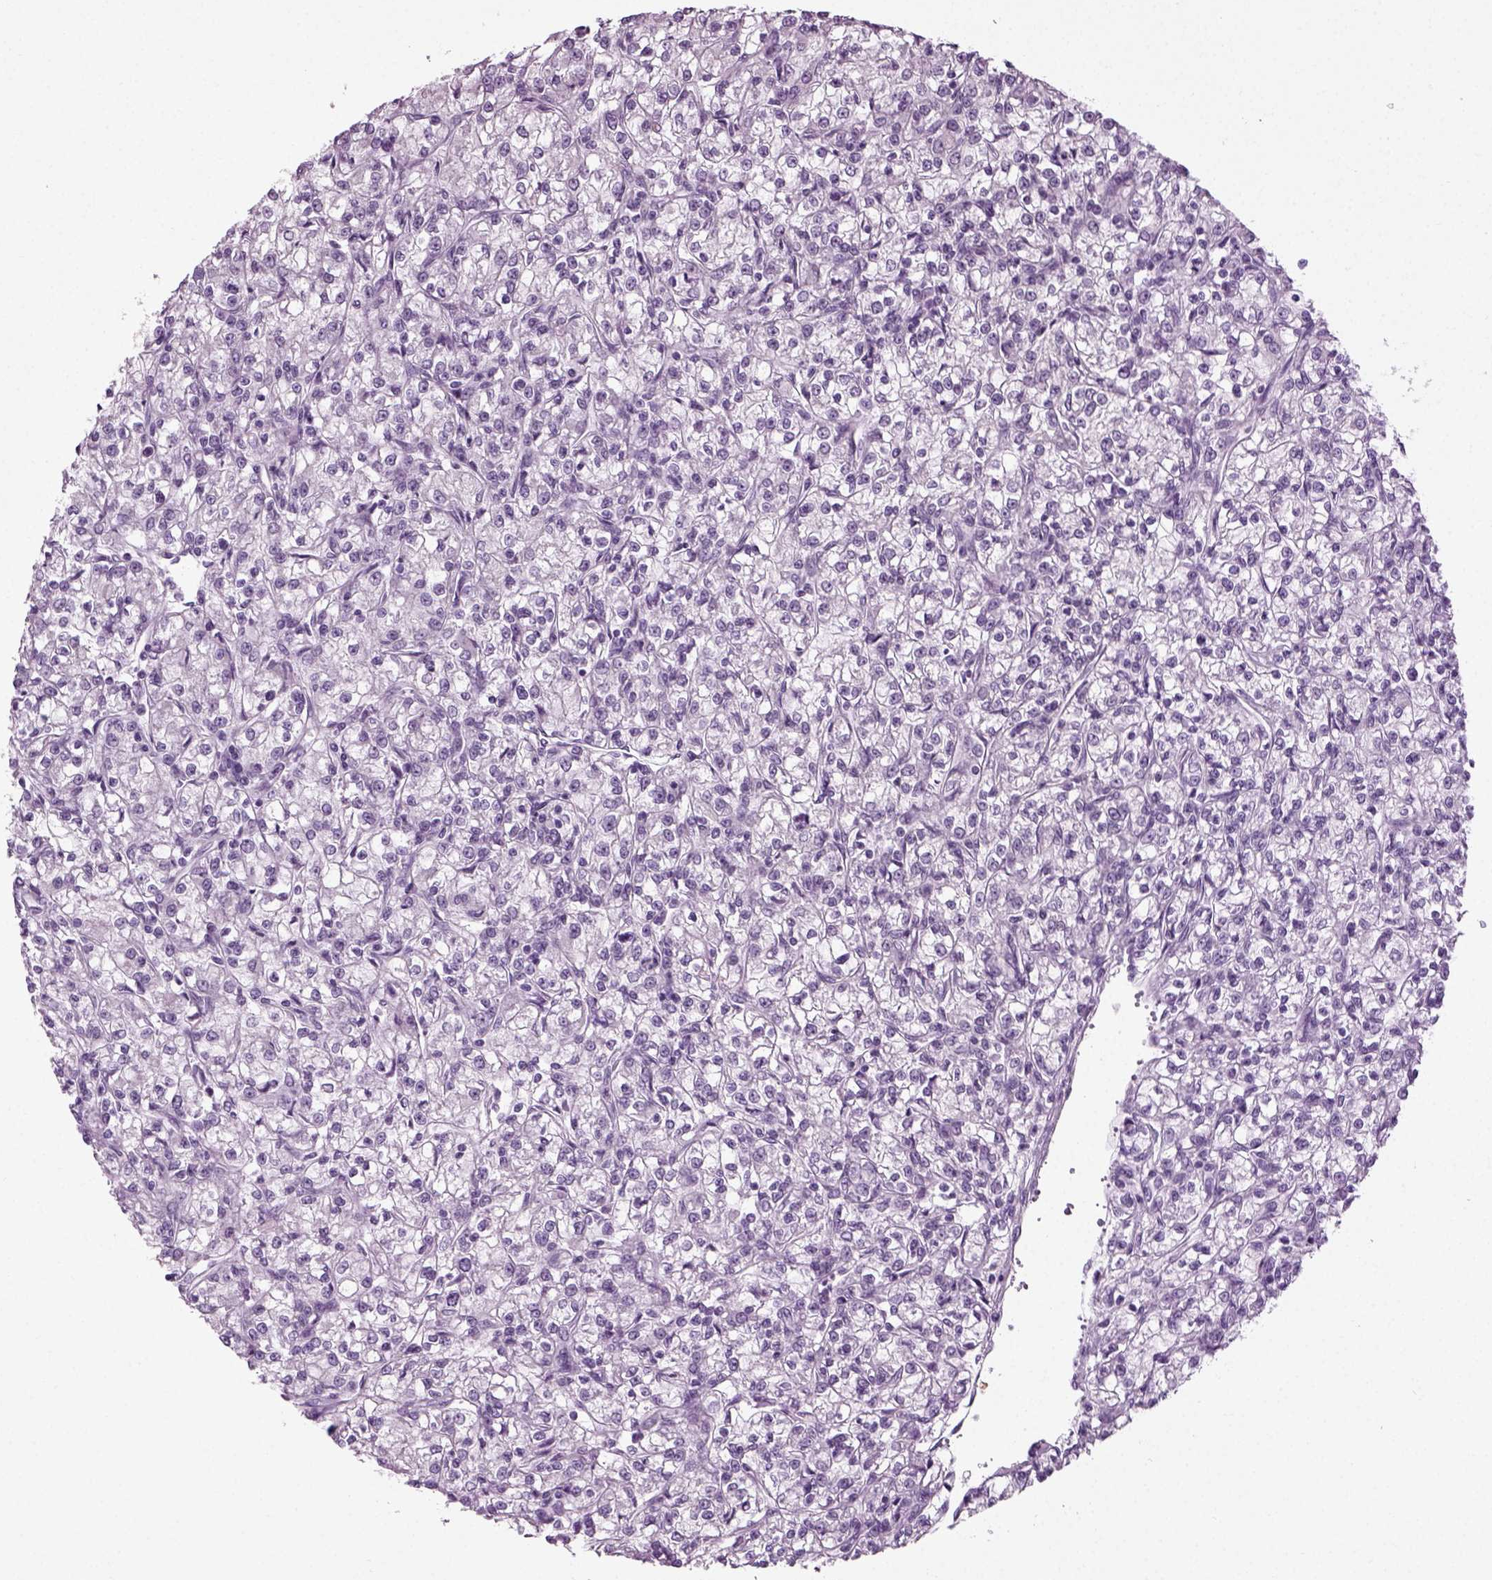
{"staining": {"intensity": "negative", "quantity": "none", "location": "none"}, "tissue": "renal cancer", "cell_type": "Tumor cells", "image_type": "cancer", "snomed": [{"axis": "morphology", "description": "Adenocarcinoma, NOS"}, {"axis": "topography", "description": "Kidney"}], "caption": "Tumor cells are negative for brown protein staining in renal cancer (adenocarcinoma).", "gene": "ZC2HC1C", "patient": {"sex": "female", "age": 59}}